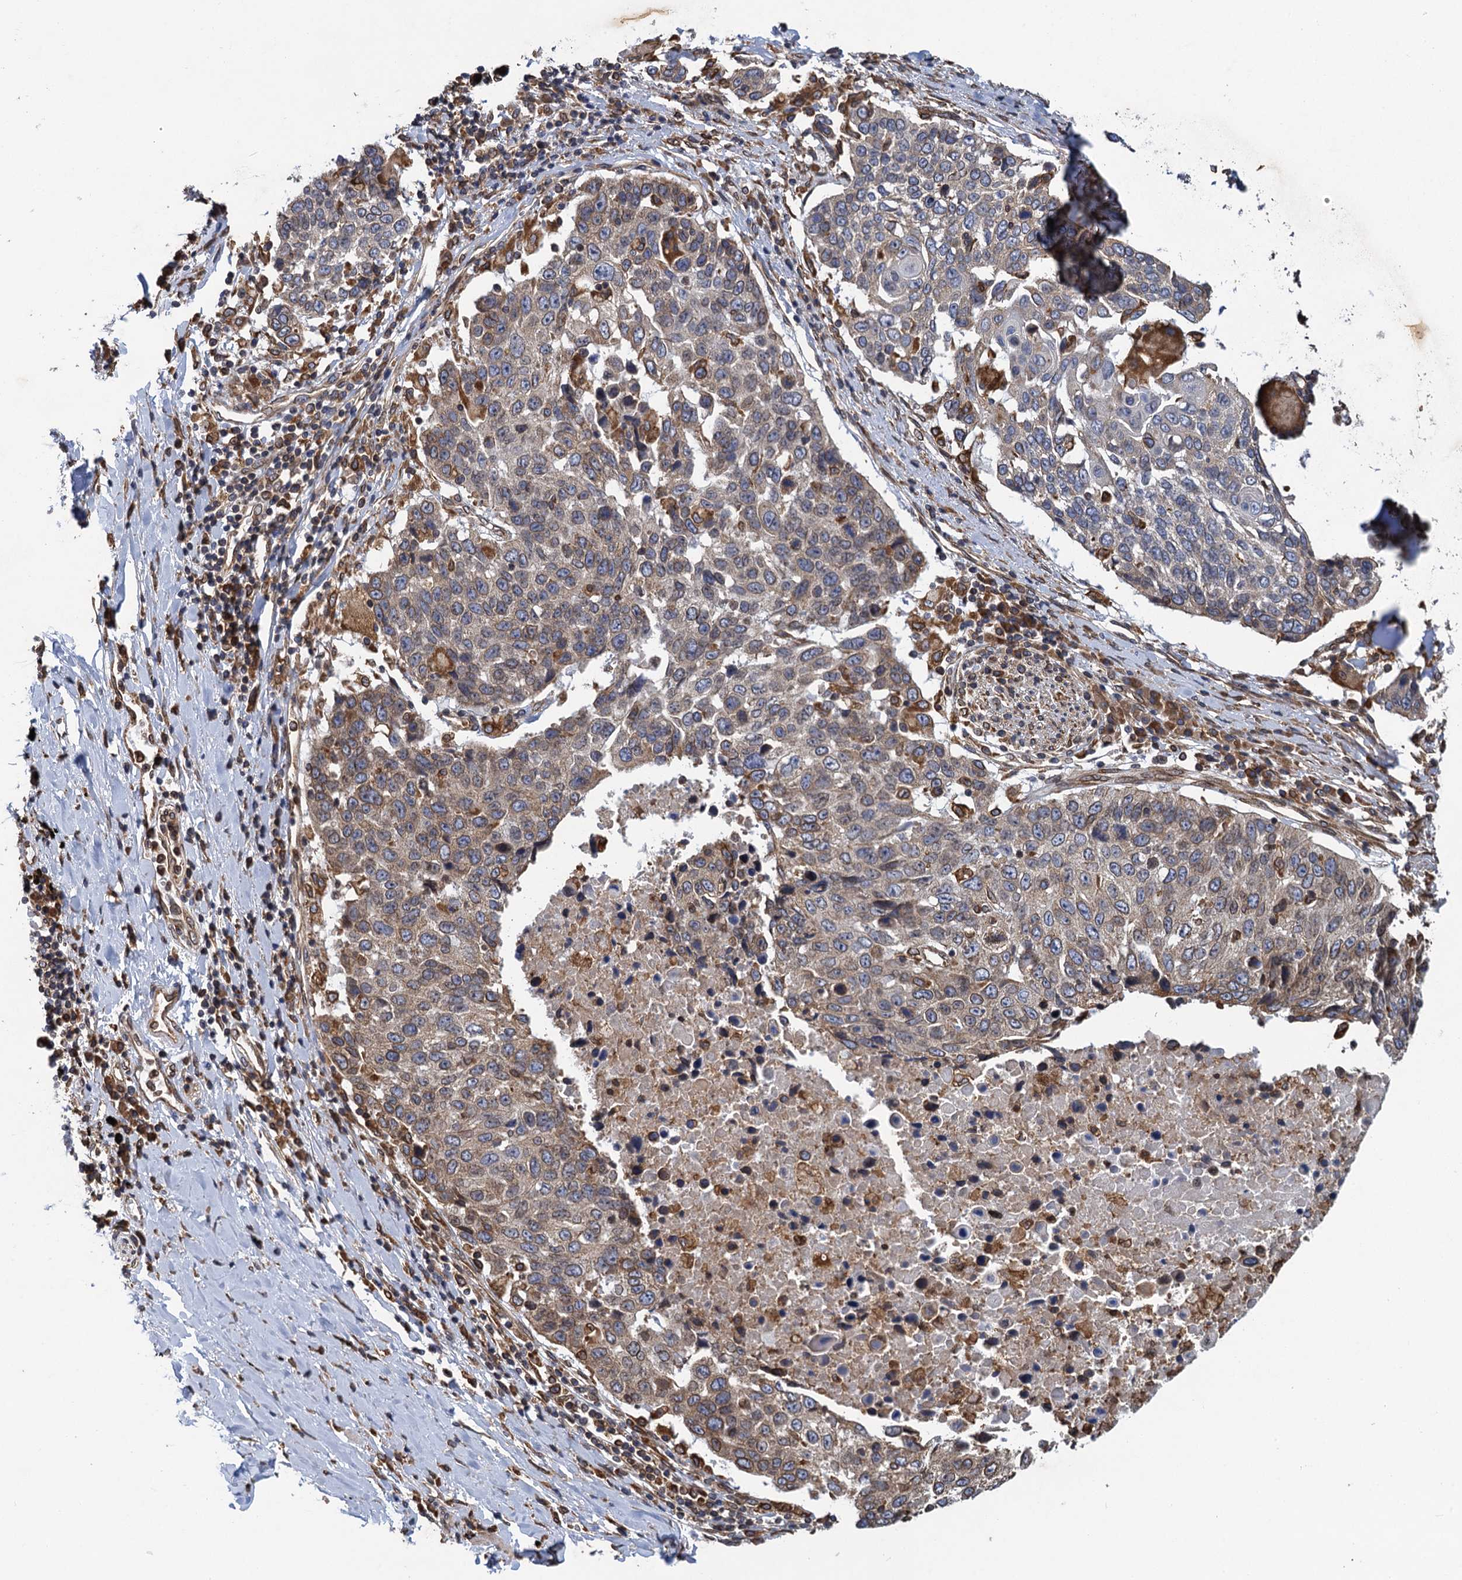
{"staining": {"intensity": "moderate", "quantity": ">75%", "location": "cytoplasmic/membranous"}, "tissue": "lung cancer", "cell_type": "Tumor cells", "image_type": "cancer", "snomed": [{"axis": "morphology", "description": "Squamous cell carcinoma, NOS"}, {"axis": "topography", "description": "Lung"}], "caption": "Human lung squamous cell carcinoma stained with a protein marker demonstrates moderate staining in tumor cells.", "gene": "ARMC5", "patient": {"sex": "male", "age": 66}}